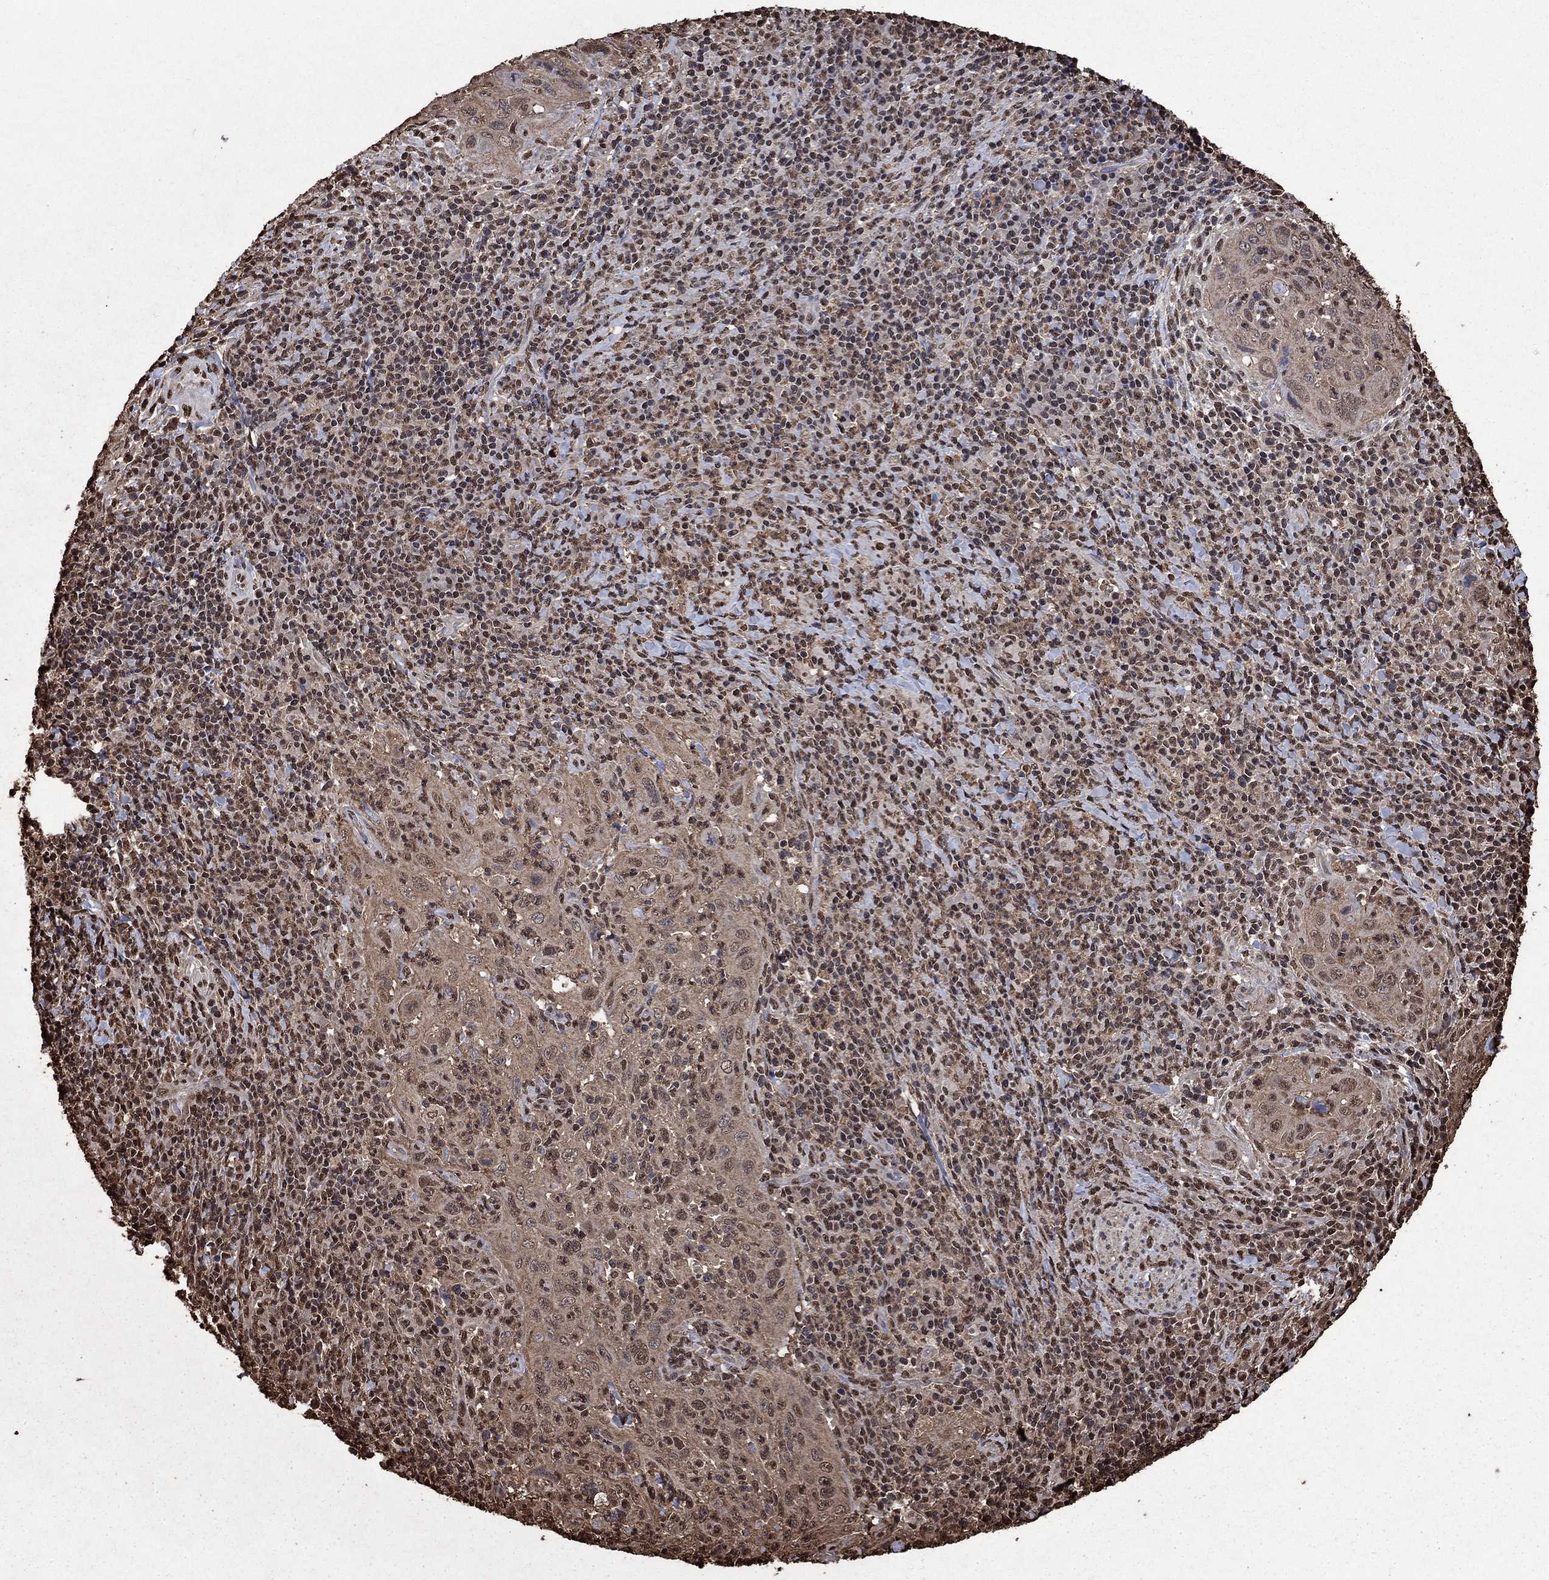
{"staining": {"intensity": "weak", "quantity": "25%-75%", "location": "cytoplasmic/membranous"}, "tissue": "cervical cancer", "cell_type": "Tumor cells", "image_type": "cancer", "snomed": [{"axis": "morphology", "description": "Squamous cell carcinoma, NOS"}, {"axis": "topography", "description": "Cervix"}], "caption": "DAB immunohistochemical staining of cervical cancer shows weak cytoplasmic/membranous protein staining in about 25%-75% of tumor cells.", "gene": "GAPDH", "patient": {"sex": "female", "age": 26}}